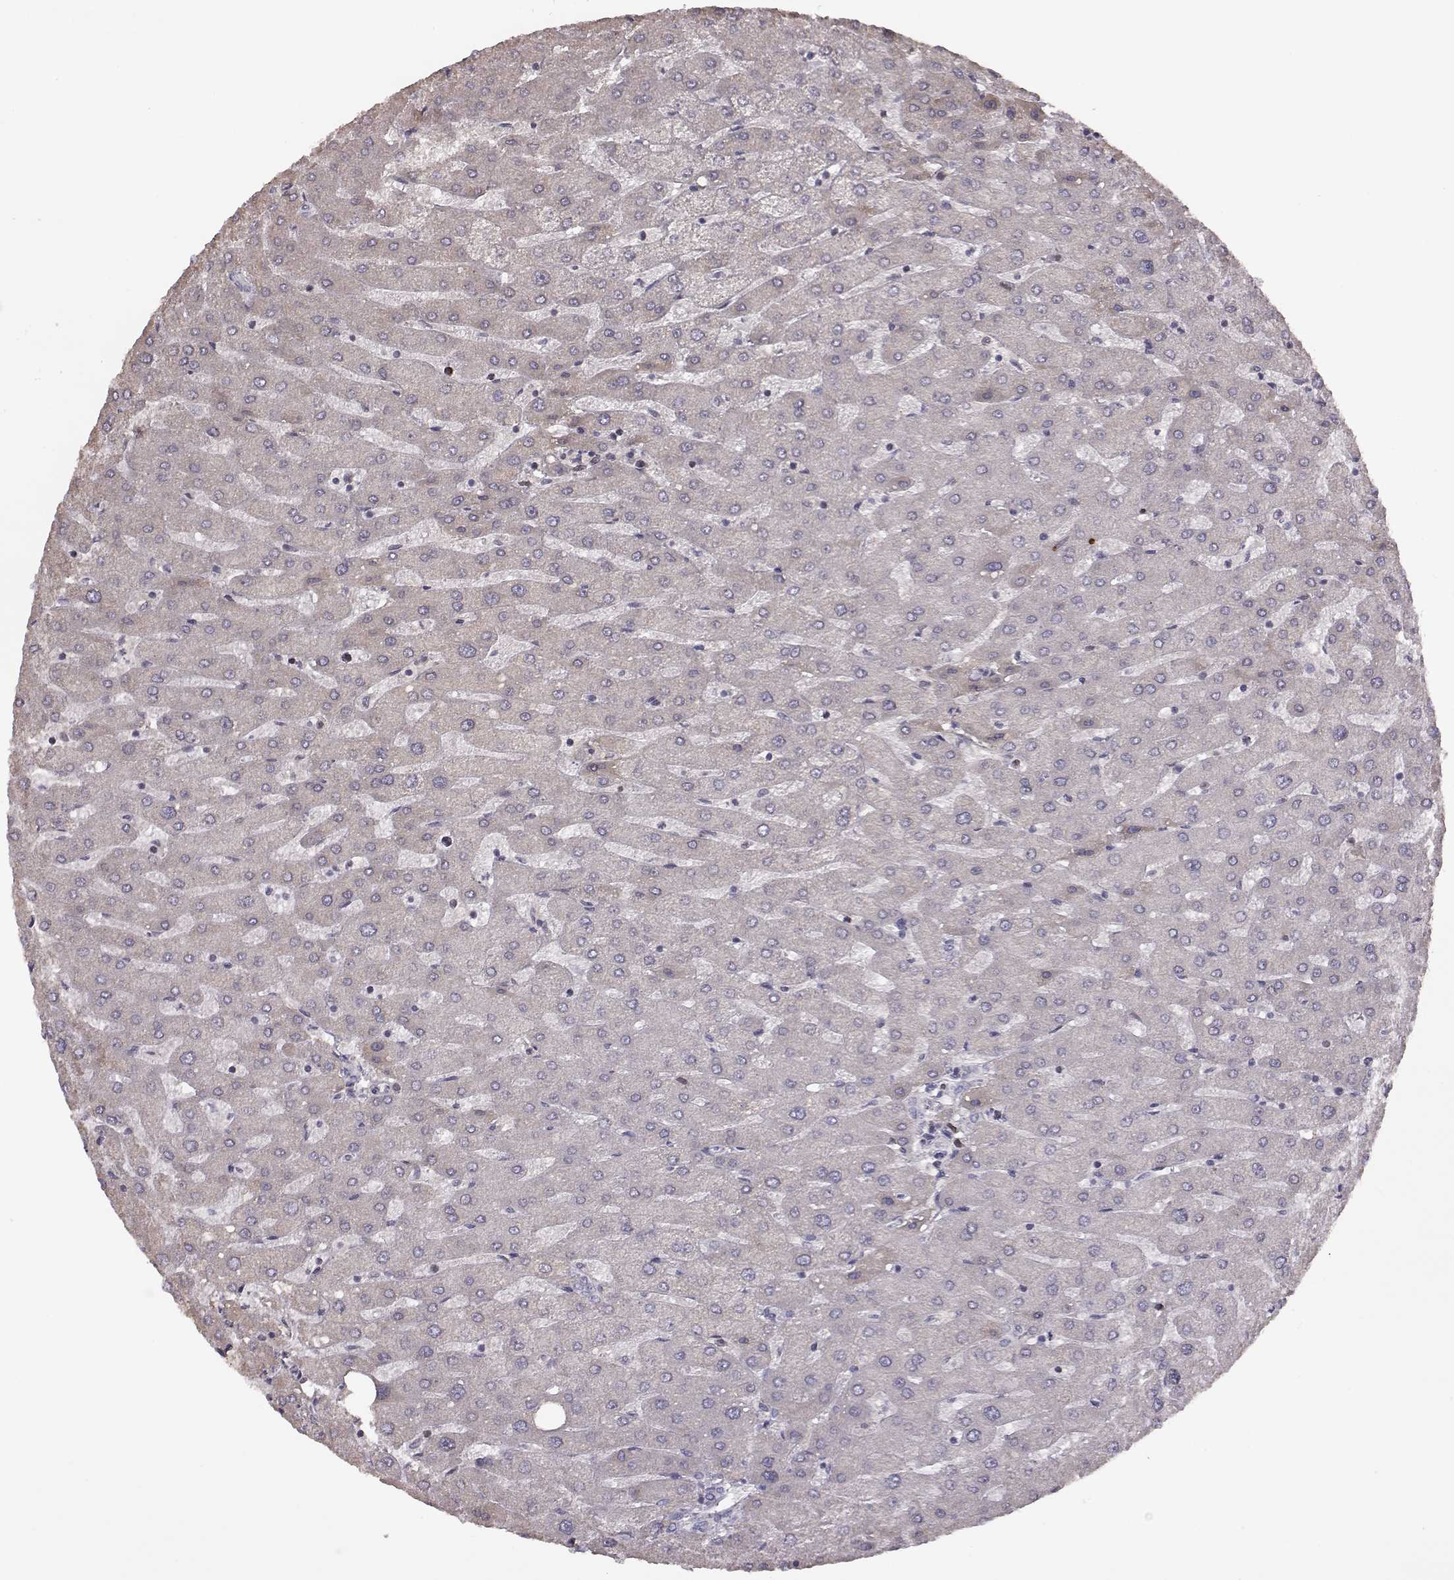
{"staining": {"intensity": "negative", "quantity": "none", "location": "none"}, "tissue": "liver", "cell_type": "Cholangiocytes", "image_type": "normal", "snomed": [{"axis": "morphology", "description": "Normal tissue, NOS"}, {"axis": "topography", "description": "Liver"}], "caption": "High magnification brightfield microscopy of benign liver stained with DAB (brown) and counterstained with hematoxylin (blue): cholangiocytes show no significant expression.", "gene": "TLX3", "patient": {"sex": "male", "age": 67}}